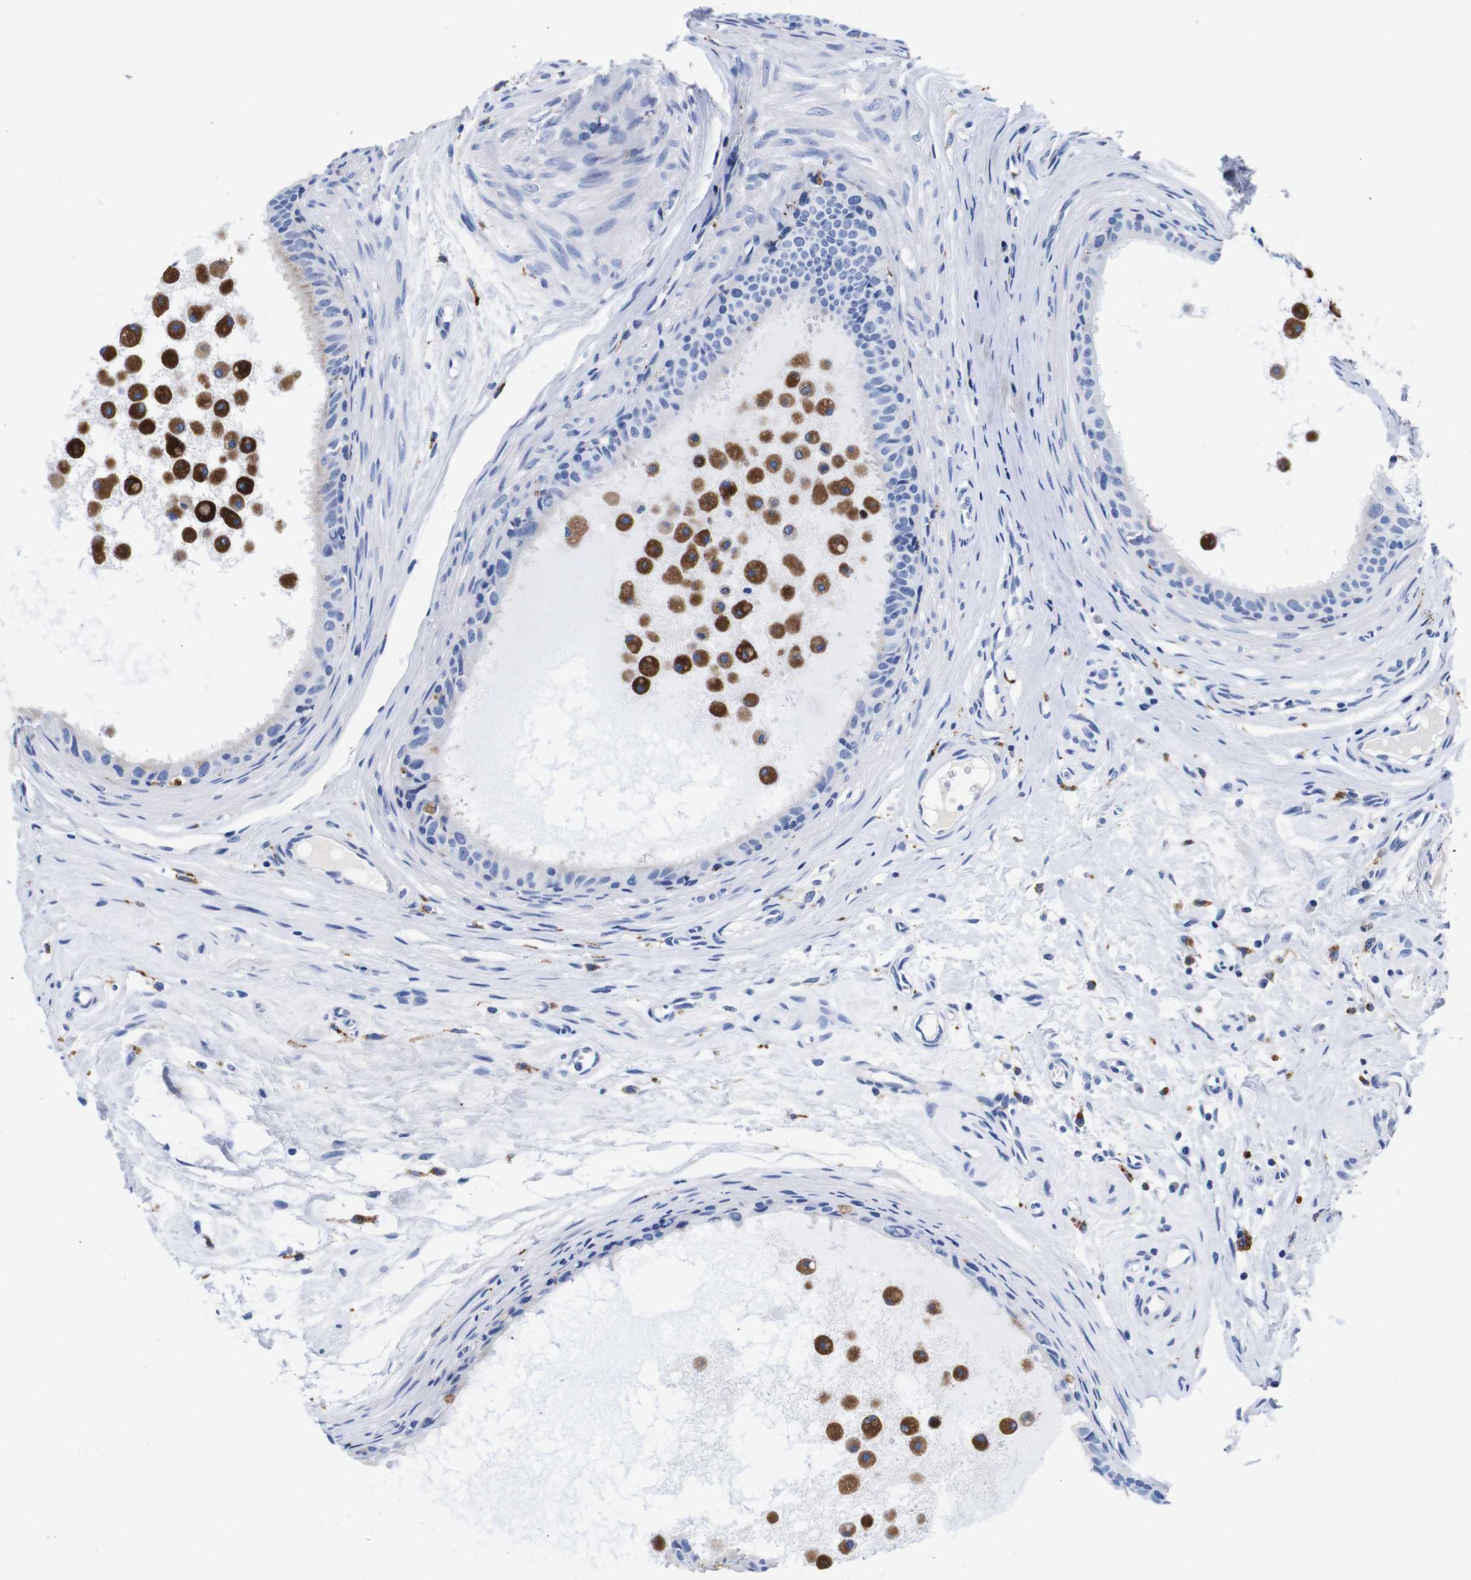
{"staining": {"intensity": "negative", "quantity": "none", "location": "none"}, "tissue": "epididymis", "cell_type": "Glandular cells", "image_type": "normal", "snomed": [{"axis": "morphology", "description": "Normal tissue, NOS"}, {"axis": "morphology", "description": "Inflammation, NOS"}, {"axis": "topography", "description": "Epididymis"}], "caption": "Immunohistochemistry (IHC) image of benign epididymis stained for a protein (brown), which exhibits no expression in glandular cells.", "gene": "ENSG00000248993", "patient": {"sex": "male", "age": 85}}